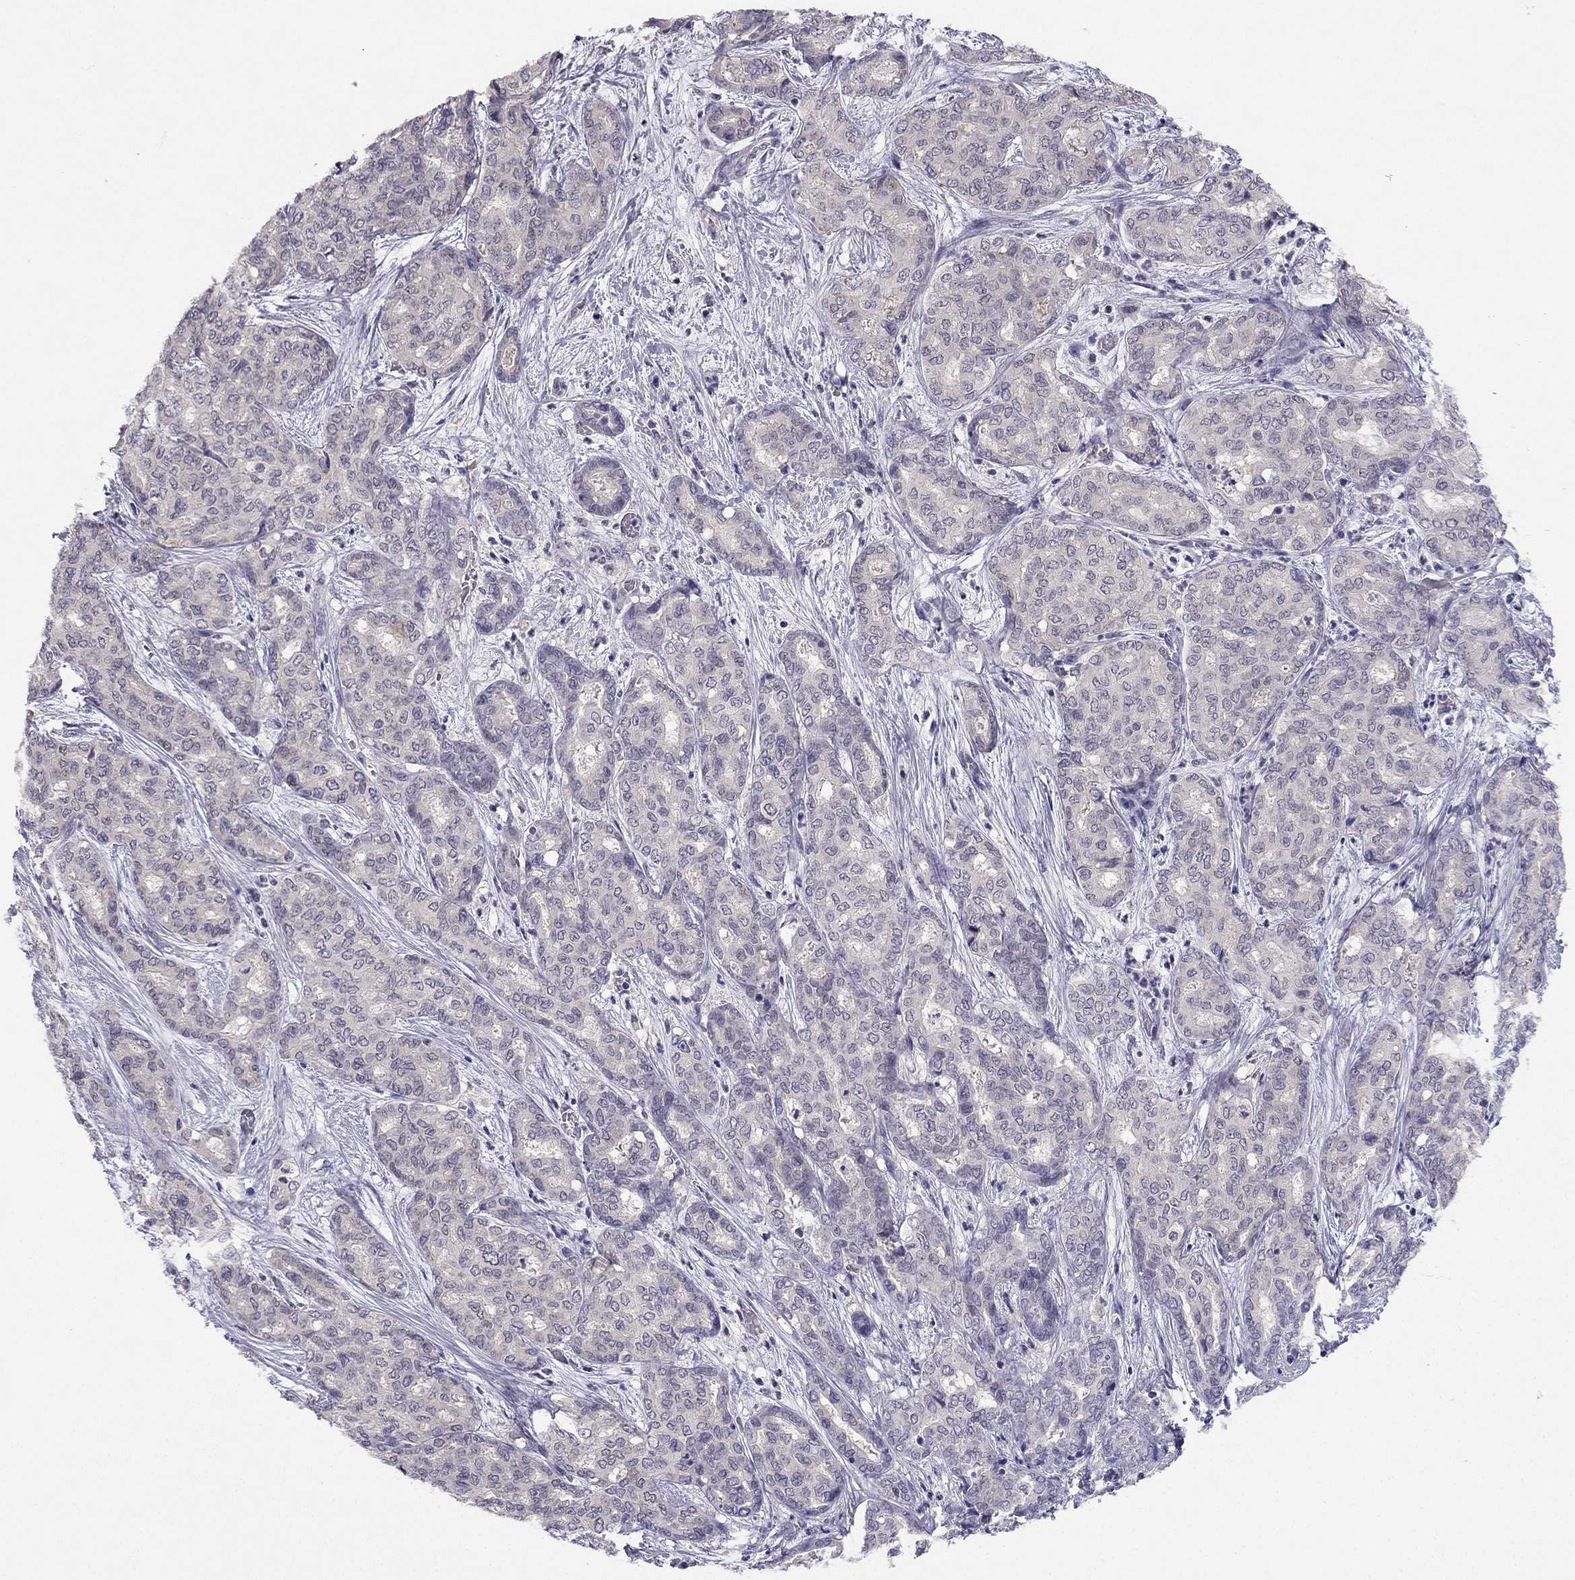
{"staining": {"intensity": "negative", "quantity": "none", "location": "none"}, "tissue": "liver cancer", "cell_type": "Tumor cells", "image_type": "cancer", "snomed": [{"axis": "morphology", "description": "Cholangiocarcinoma"}, {"axis": "topography", "description": "Liver"}], "caption": "DAB immunohistochemical staining of liver cancer reveals no significant positivity in tumor cells.", "gene": "C16orf89", "patient": {"sex": "female", "age": 64}}